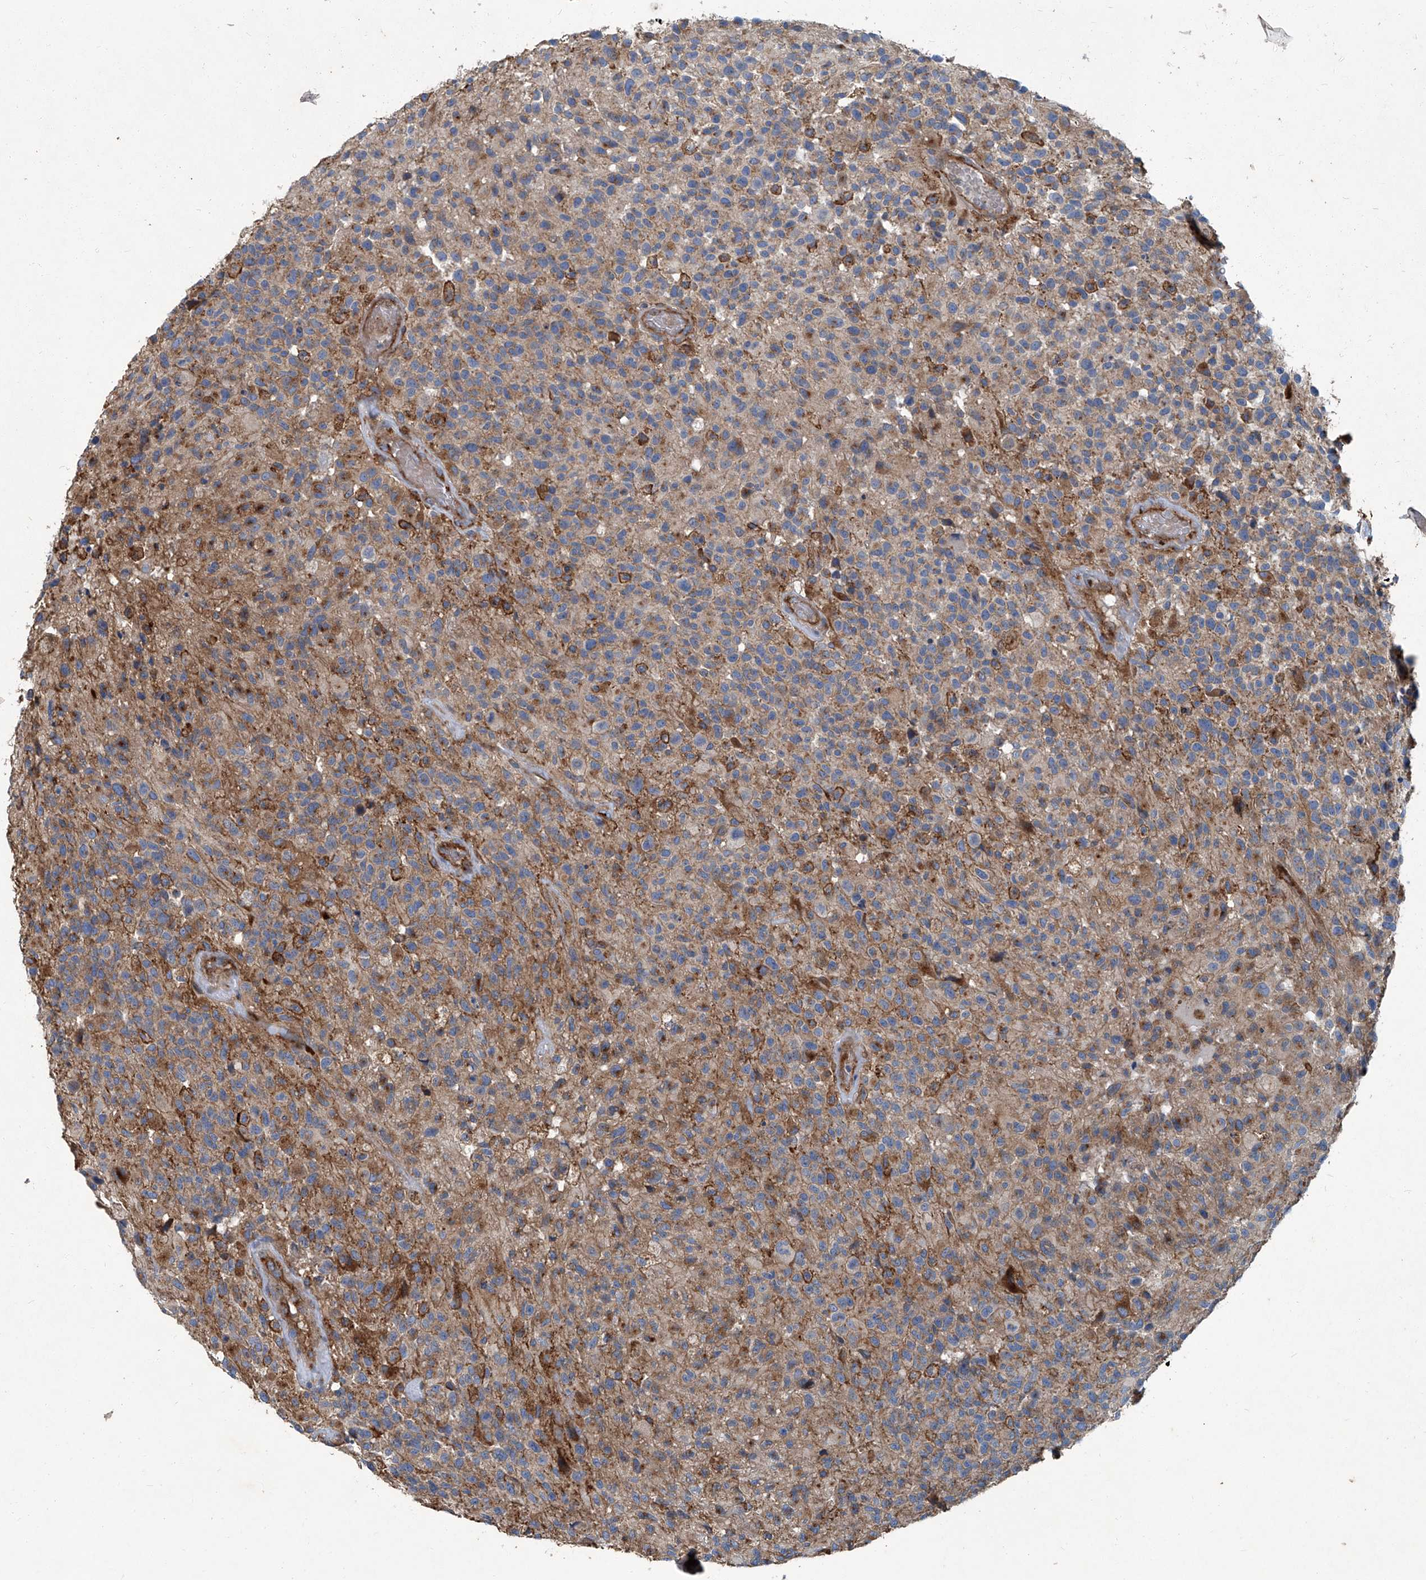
{"staining": {"intensity": "weak", "quantity": "<25%", "location": "cytoplasmic/membranous"}, "tissue": "glioma", "cell_type": "Tumor cells", "image_type": "cancer", "snomed": [{"axis": "morphology", "description": "Glioma, malignant, High grade"}, {"axis": "morphology", "description": "Glioblastoma, NOS"}, {"axis": "topography", "description": "Brain"}], "caption": "Tumor cells show no significant expression in high-grade glioma (malignant).", "gene": "PIGH", "patient": {"sex": "male", "age": 60}}